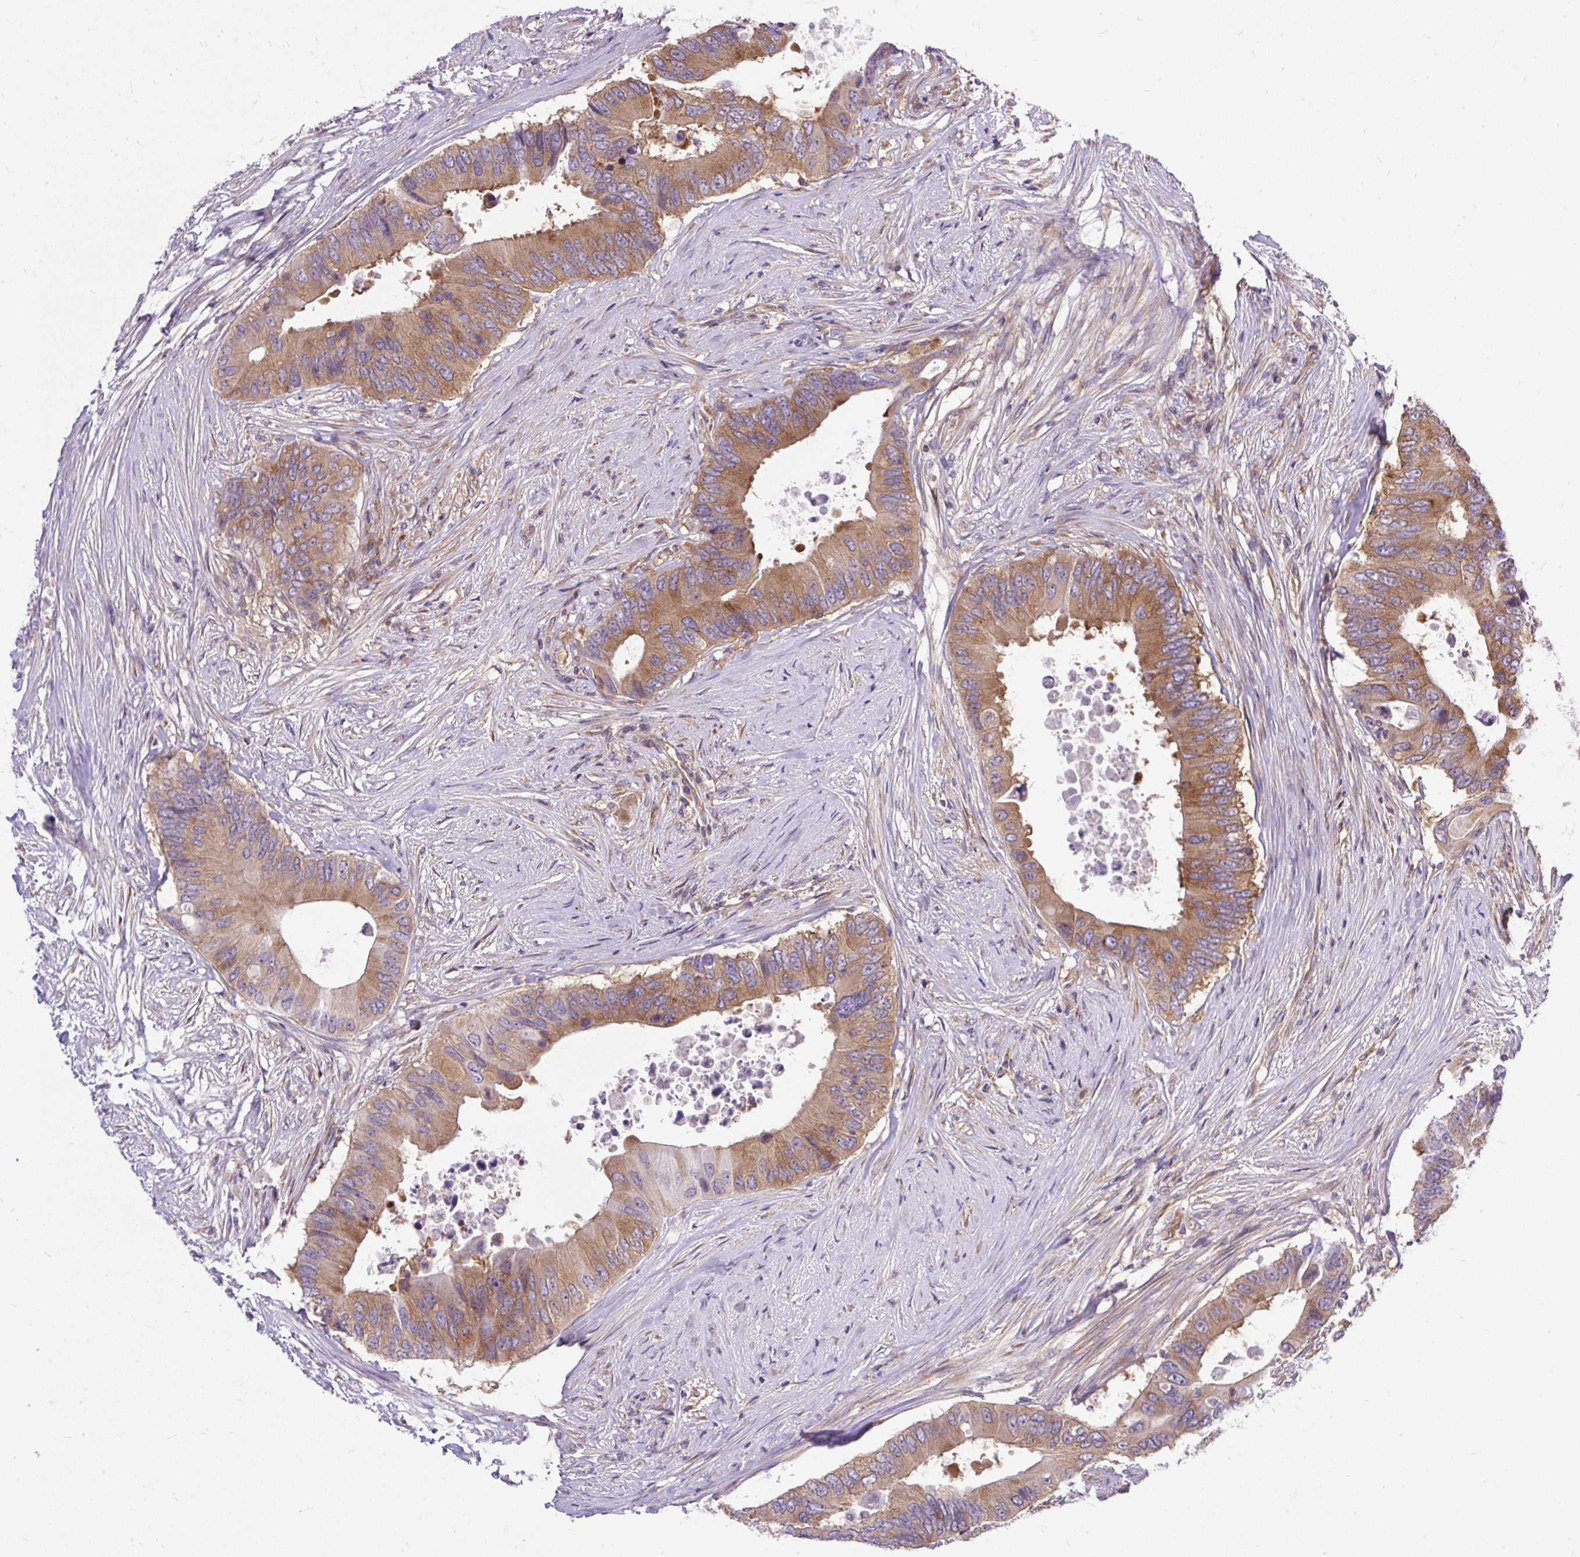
{"staining": {"intensity": "moderate", "quantity": ">75%", "location": "cytoplasmic/membranous"}, "tissue": "colorectal cancer", "cell_type": "Tumor cells", "image_type": "cancer", "snomed": [{"axis": "morphology", "description": "Adenocarcinoma, NOS"}, {"axis": "topography", "description": "Colon"}], "caption": "The image demonstrates staining of colorectal cancer (adenocarcinoma), revealing moderate cytoplasmic/membranous protein staining (brown color) within tumor cells. Immunohistochemistry stains the protein of interest in brown and the nuclei are stained blue.", "gene": "TRIM17", "patient": {"sex": "male", "age": 71}}